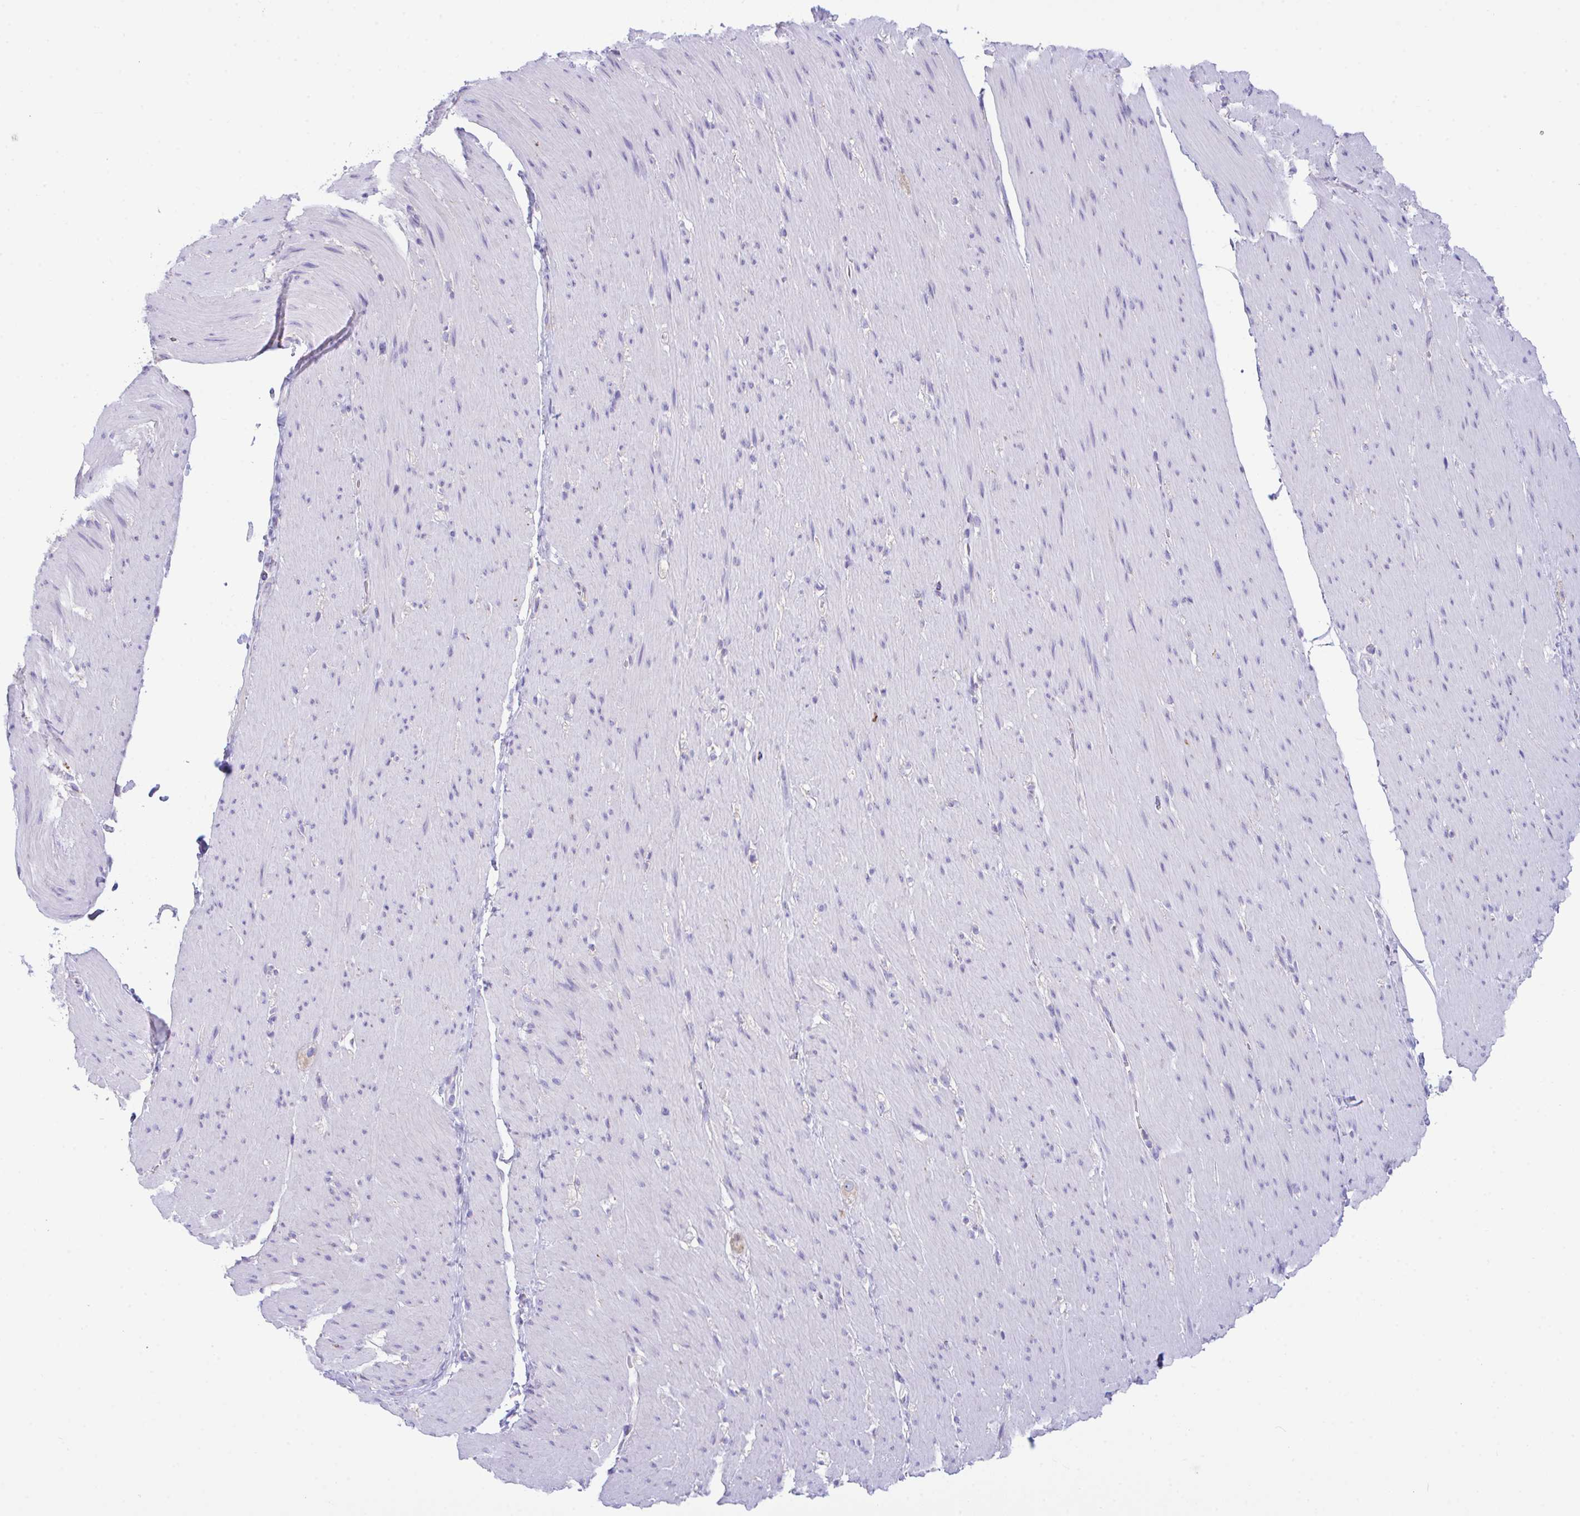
{"staining": {"intensity": "negative", "quantity": "none", "location": "none"}, "tissue": "smooth muscle", "cell_type": "Smooth muscle cells", "image_type": "normal", "snomed": [{"axis": "morphology", "description": "Normal tissue, NOS"}, {"axis": "topography", "description": "Smooth muscle"}, {"axis": "topography", "description": "Rectum"}], "caption": "This is an IHC micrograph of unremarkable smooth muscle. There is no staining in smooth muscle cells.", "gene": "NLRP8", "patient": {"sex": "male", "age": 53}}